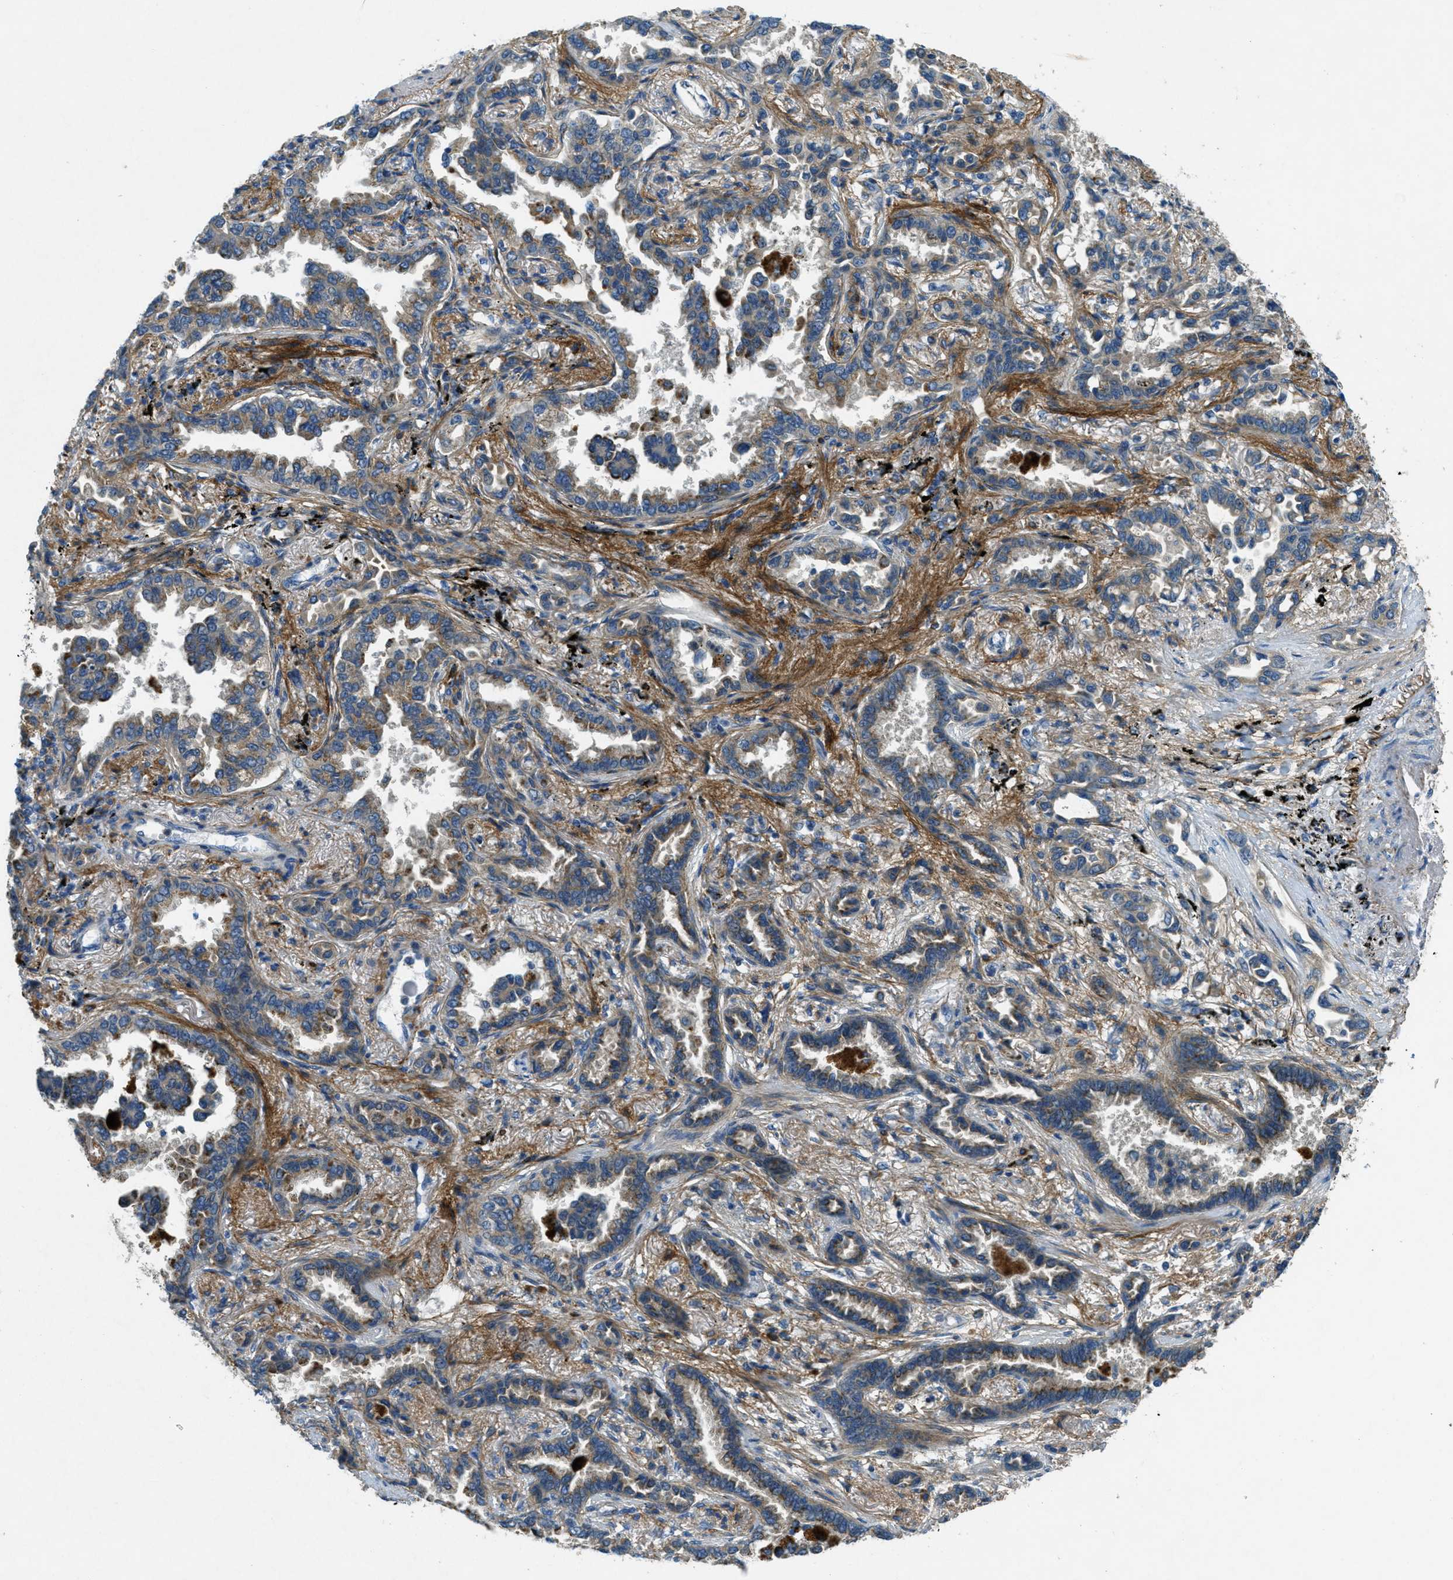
{"staining": {"intensity": "weak", "quantity": ">75%", "location": "cytoplasmic/membranous"}, "tissue": "lung cancer", "cell_type": "Tumor cells", "image_type": "cancer", "snomed": [{"axis": "morphology", "description": "Normal tissue, NOS"}, {"axis": "morphology", "description": "Adenocarcinoma, NOS"}, {"axis": "topography", "description": "Lung"}], "caption": "A histopathology image showing weak cytoplasmic/membranous staining in about >75% of tumor cells in adenocarcinoma (lung), as visualized by brown immunohistochemical staining.", "gene": "SNX14", "patient": {"sex": "male", "age": 59}}